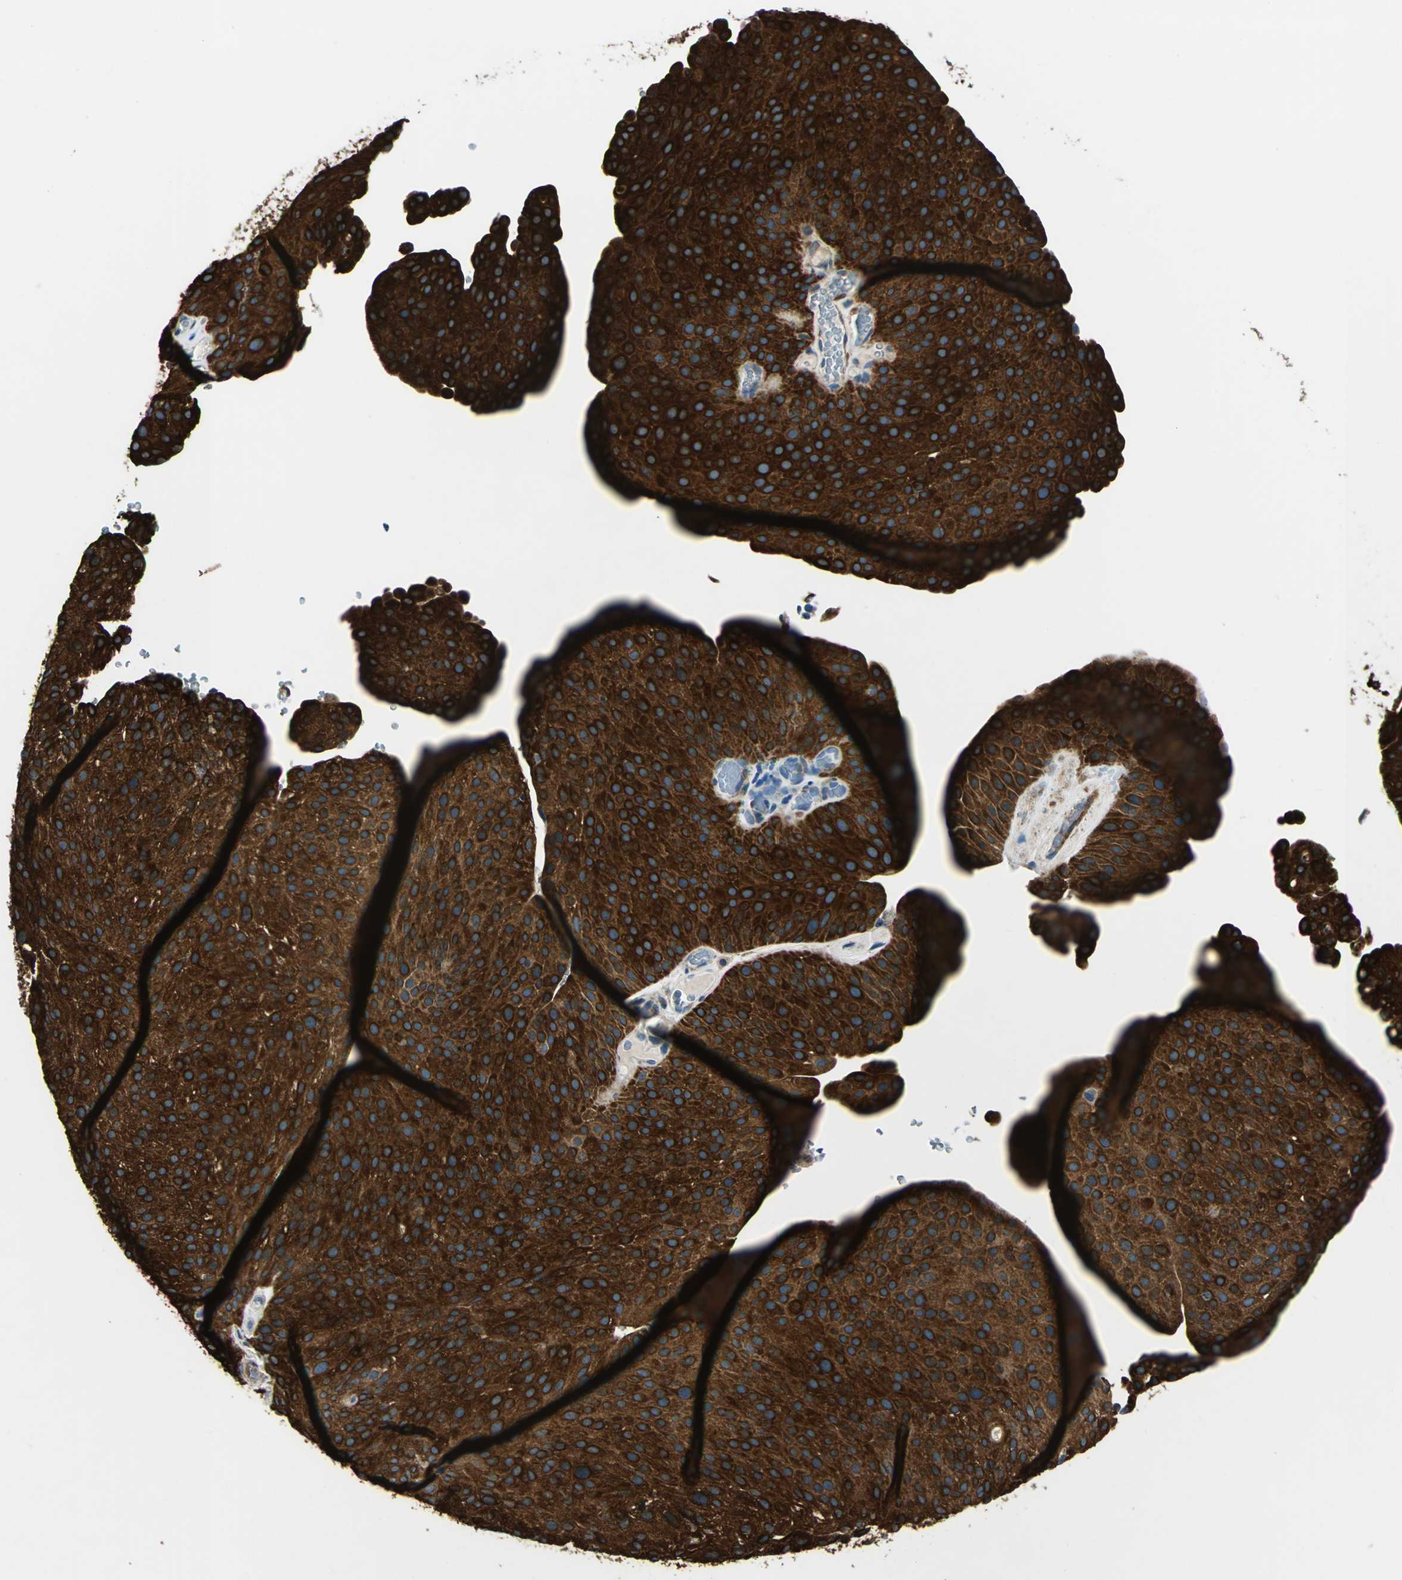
{"staining": {"intensity": "strong", "quantity": ">75%", "location": "cytoplasmic/membranous"}, "tissue": "urothelial cancer", "cell_type": "Tumor cells", "image_type": "cancer", "snomed": [{"axis": "morphology", "description": "Urothelial carcinoma, Low grade"}, {"axis": "topography", "description": "Smooth muscle"}, {"axis": "topography", "description": "Urinary bladder"}], "caption": "Protein analysis of urothelial cancer tissue shows strong cytoplasmic/membranous expression in approximately >75% of tumor cells.", "gene": "HSPB1", "patient": {"sex": "male", "age": 60}}